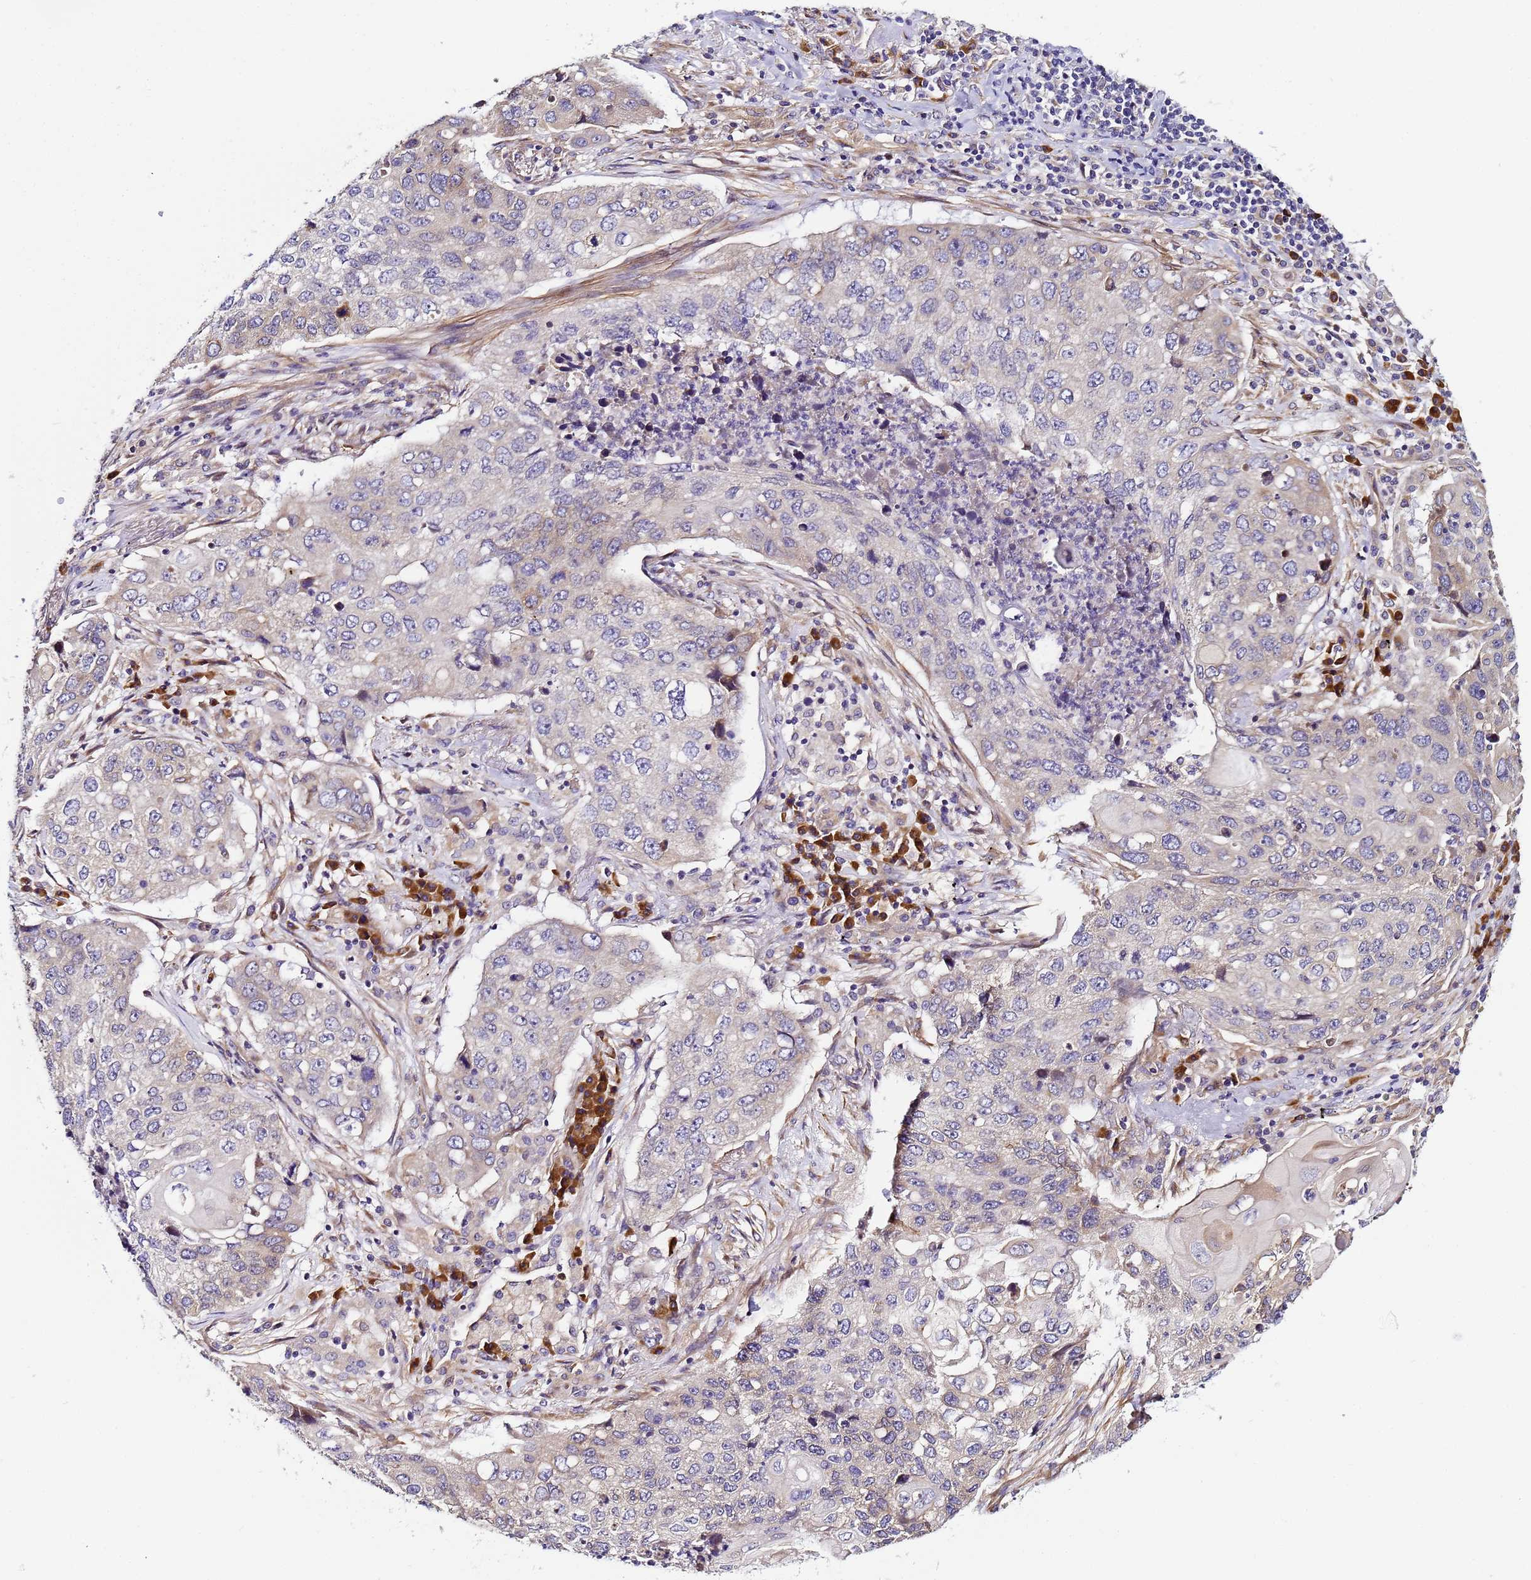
{"staining": {"intensity": "negative", "quantity": "none", "location": "none"}, "tissue": "lung cancer", "cell_type": "Tumor cells", "image_type": "cancer", "snomed": [{"axis": "morphology", "description": "Squamous cell carcinoma, NOS"}, {"axis": "topography", "description": "Lung"}], "caption": "Tumor cells show no significant protein staining in lung squamous cell carcinoma.", "gene": "JRKL", "patient": {"sex": "female", "age": 63}}